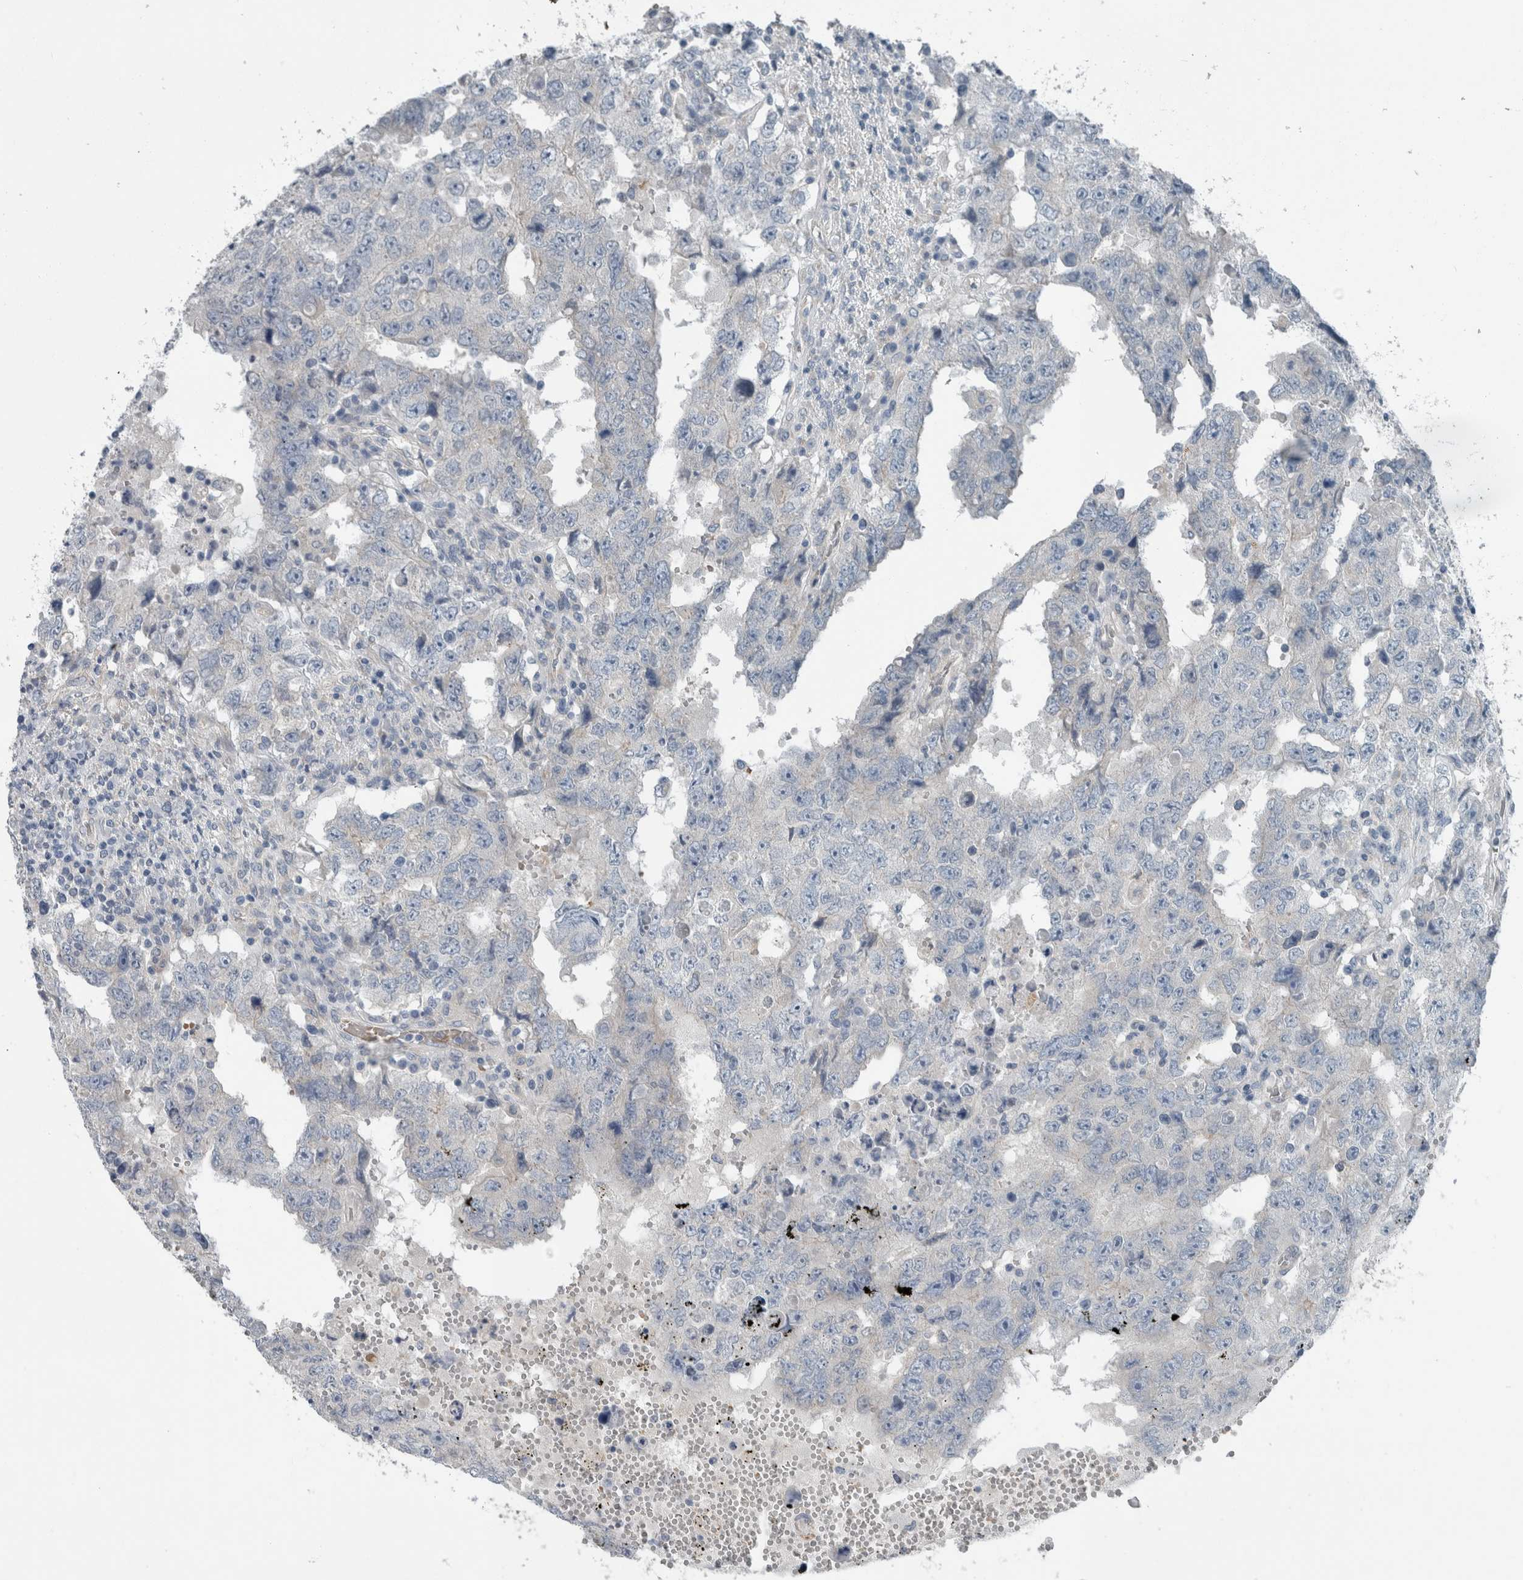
{"staining": {"intensity": "negative", "quantity": "none", "location": "none"}, "tissue": "testis cancer", "cell_type": "Tumor cells", "image_type": "cancer", "snomed": [{"axis": "morphology", "description": "Carcinoma, Embryonal, NOS"}, {"axis": "topography", "description": "Testis"}], "caption": "There is no significant positivity in tumor cells of testis cancer.", "gene": "SH3GL2", "patient": {"sex": "male", "age": 26}}